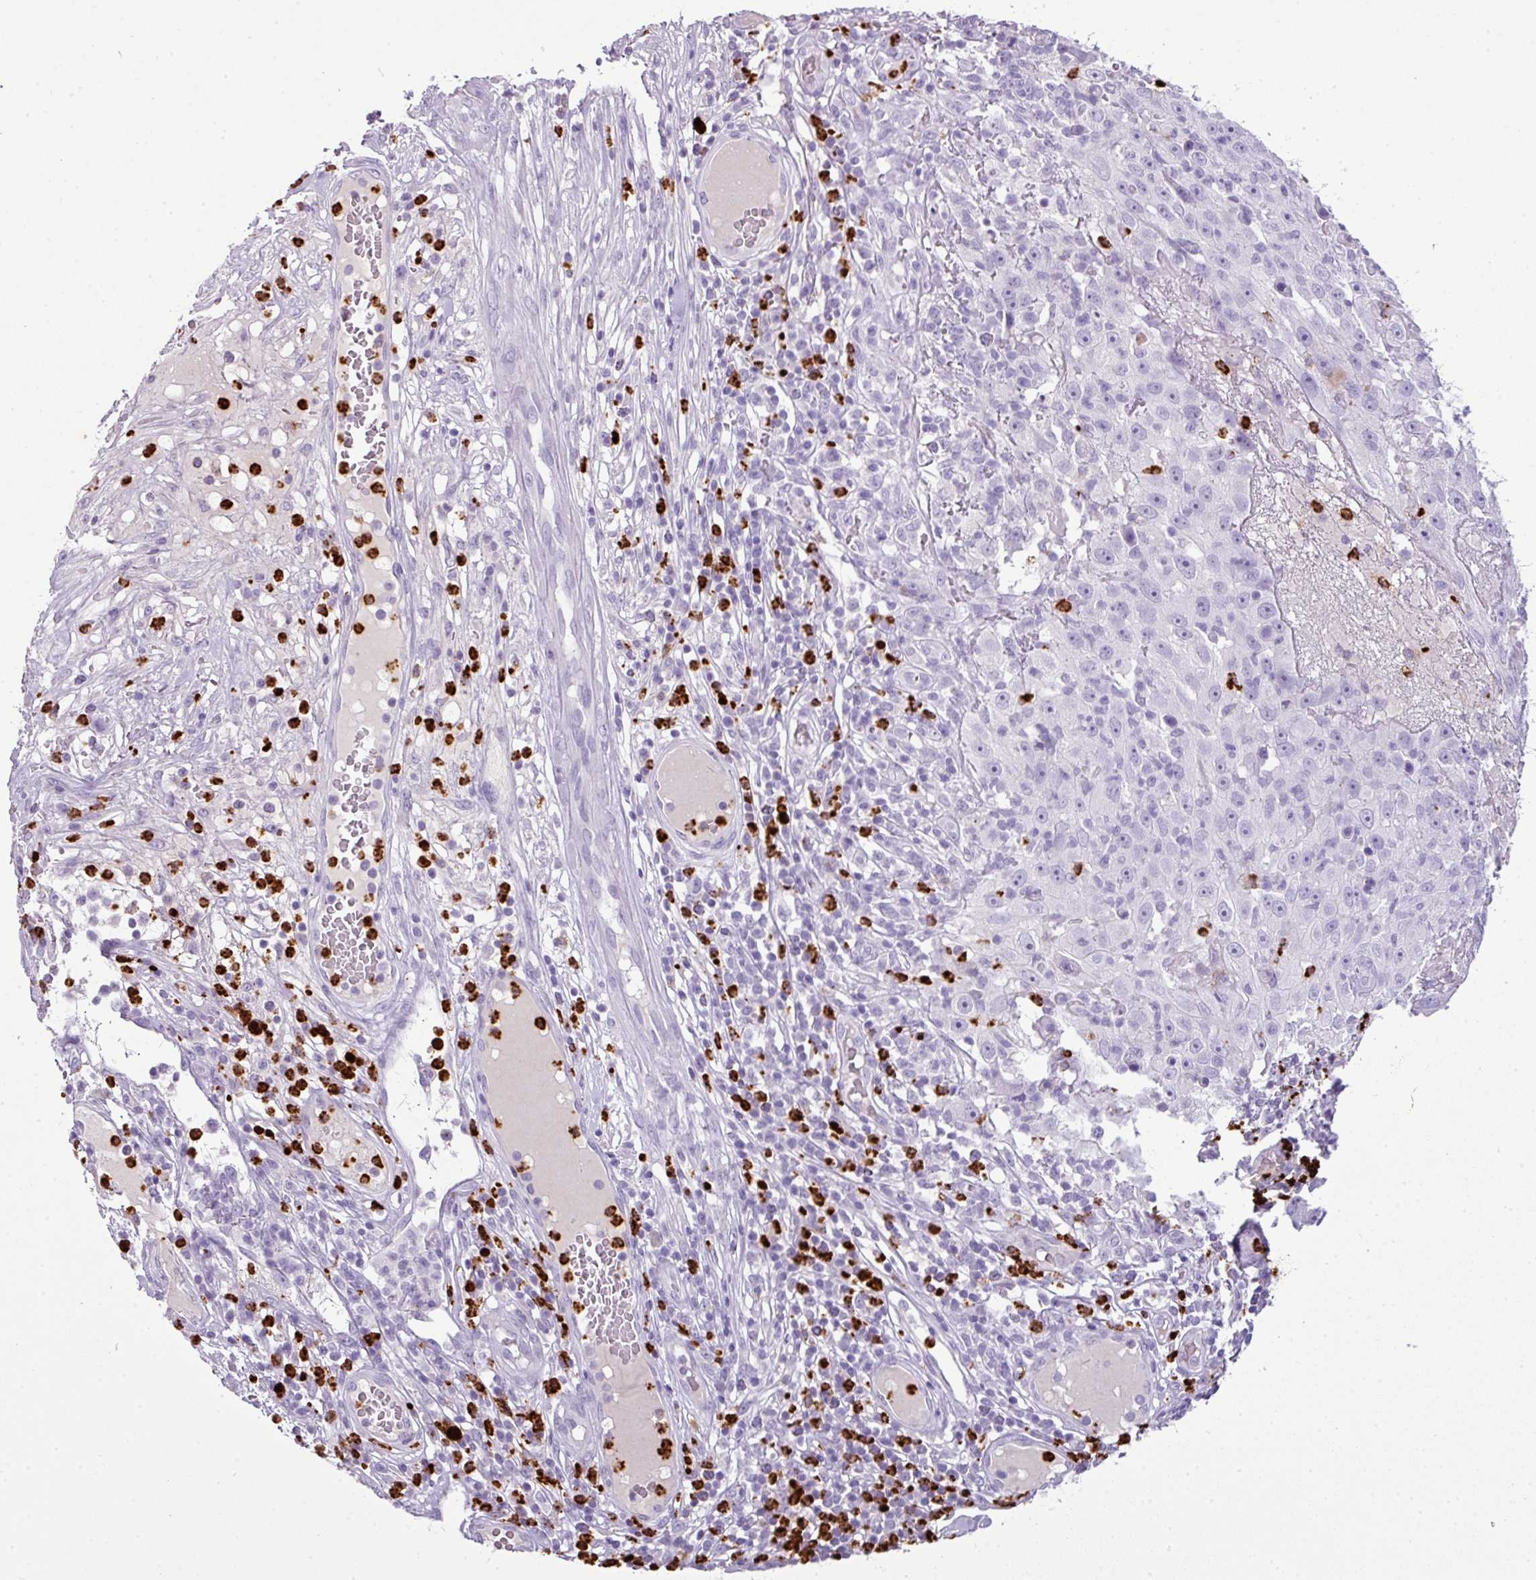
{"staining": {"intensity": "negative", "quantity": "none", "location": "none"}, "tissue": "skin cancer", "cell_type": "Tumor cells", "image_type": "cancer", "snomed": [{"axis": "morphology", "description": "Squamous cell carcinoma, NOS"}, {"axis": "topography", "description": "Skin"}], "caption": "A high-resolution micrograph shows immunohistochemistry (IHC) staining of squamous cell carcinoma (skin), which shows no significant staining in tumor cells. (DAB IHC visualized using brightfield microscopy, high magnification).", "gene": "CTSG", "patient": {"sex": "female", "age": 87}}